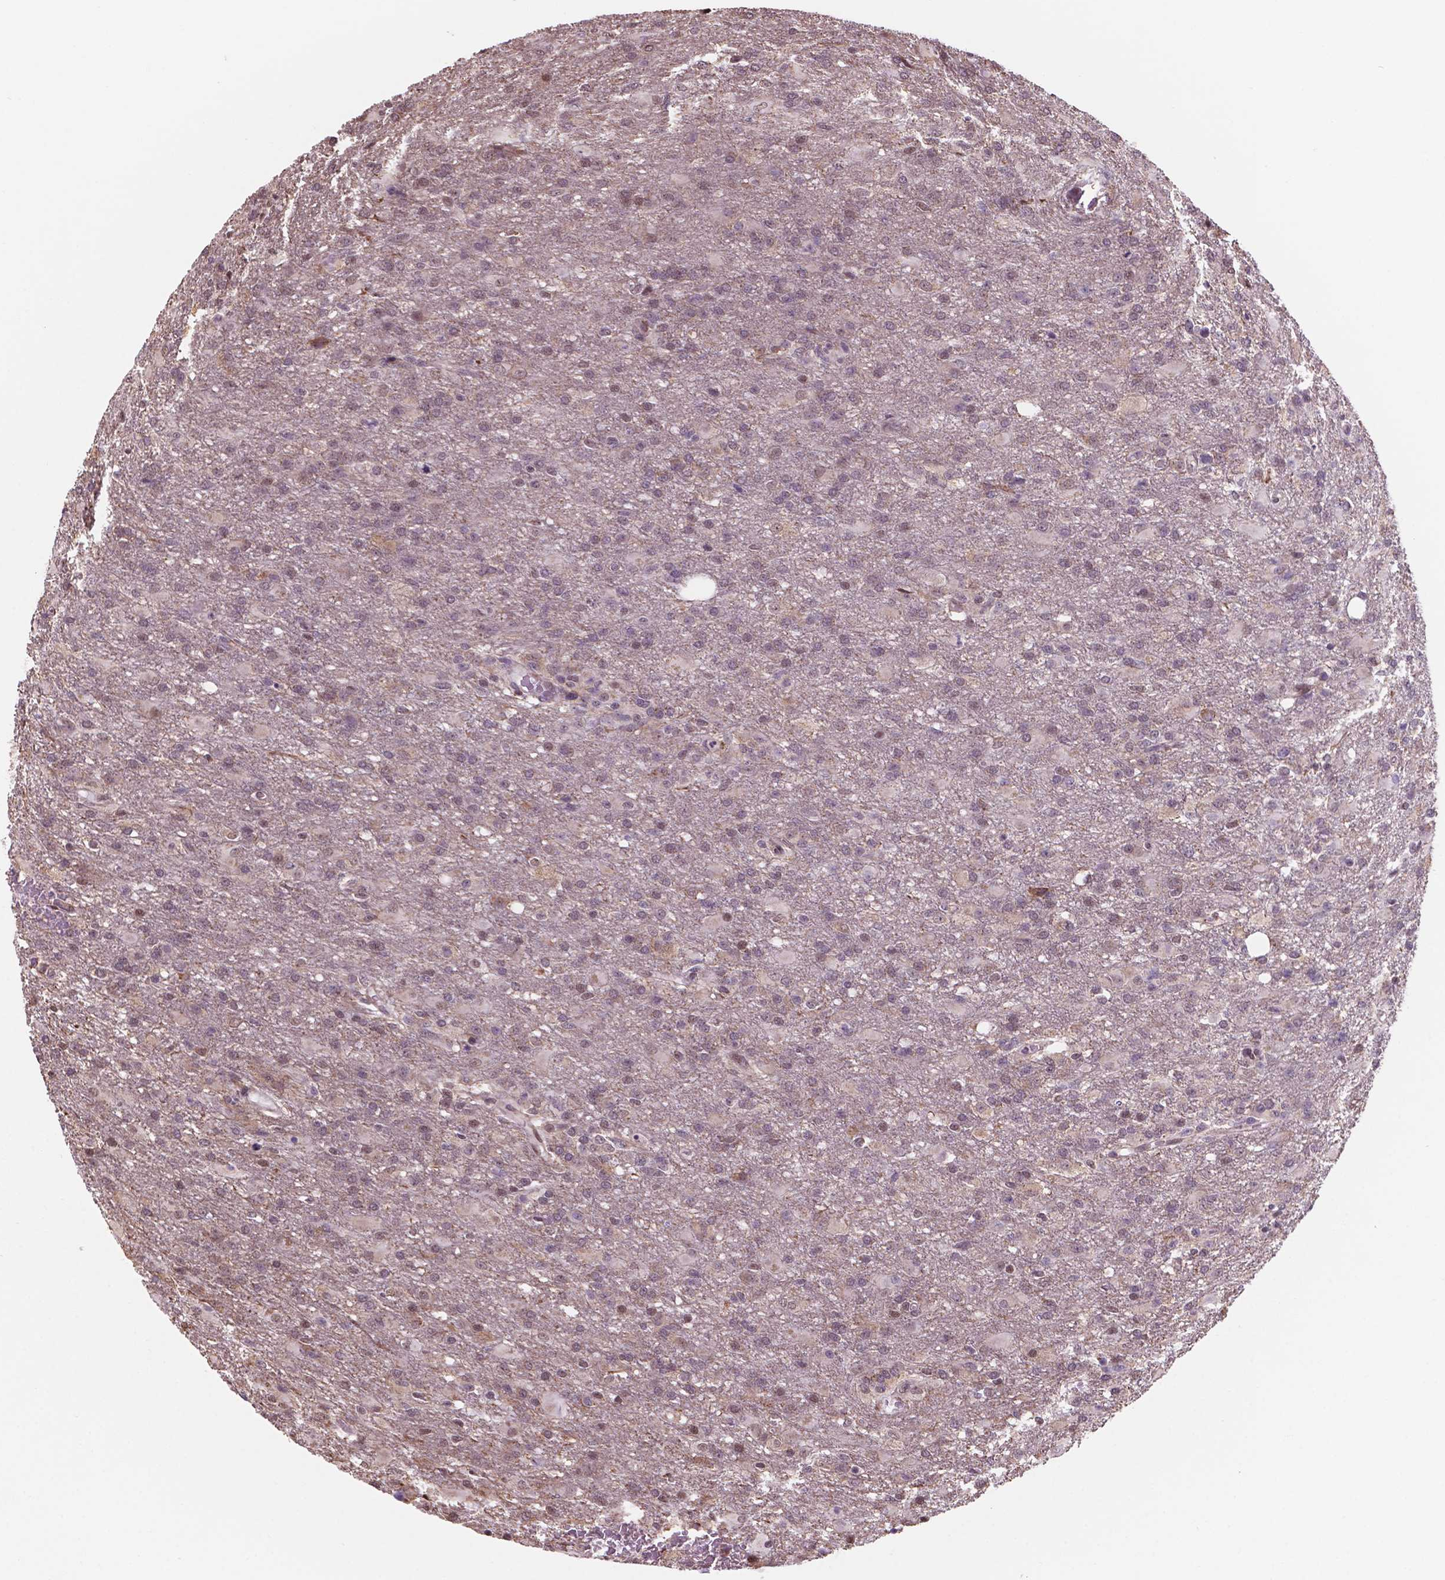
{"staining": {"intensity": "negative", "quantity": "none", "location": "none"}, "tissue": "glioma", "cell_type": "Tumor cells", "image_type": "cancer", "snomed": [{"axis": "morphology", "description": "Glioma, malignant, High grade"}, {"axis": "topography", "description": "Brain"}], "caption": "High power microscopy photomicrograph of an immunohistochemistry (IHC) photomicrograph of high-grade glioma (malignant), revealing no significant expression in tumor cells.", "gene": "NDUFA10", "patient": {"sex": "male", "age": 68}}